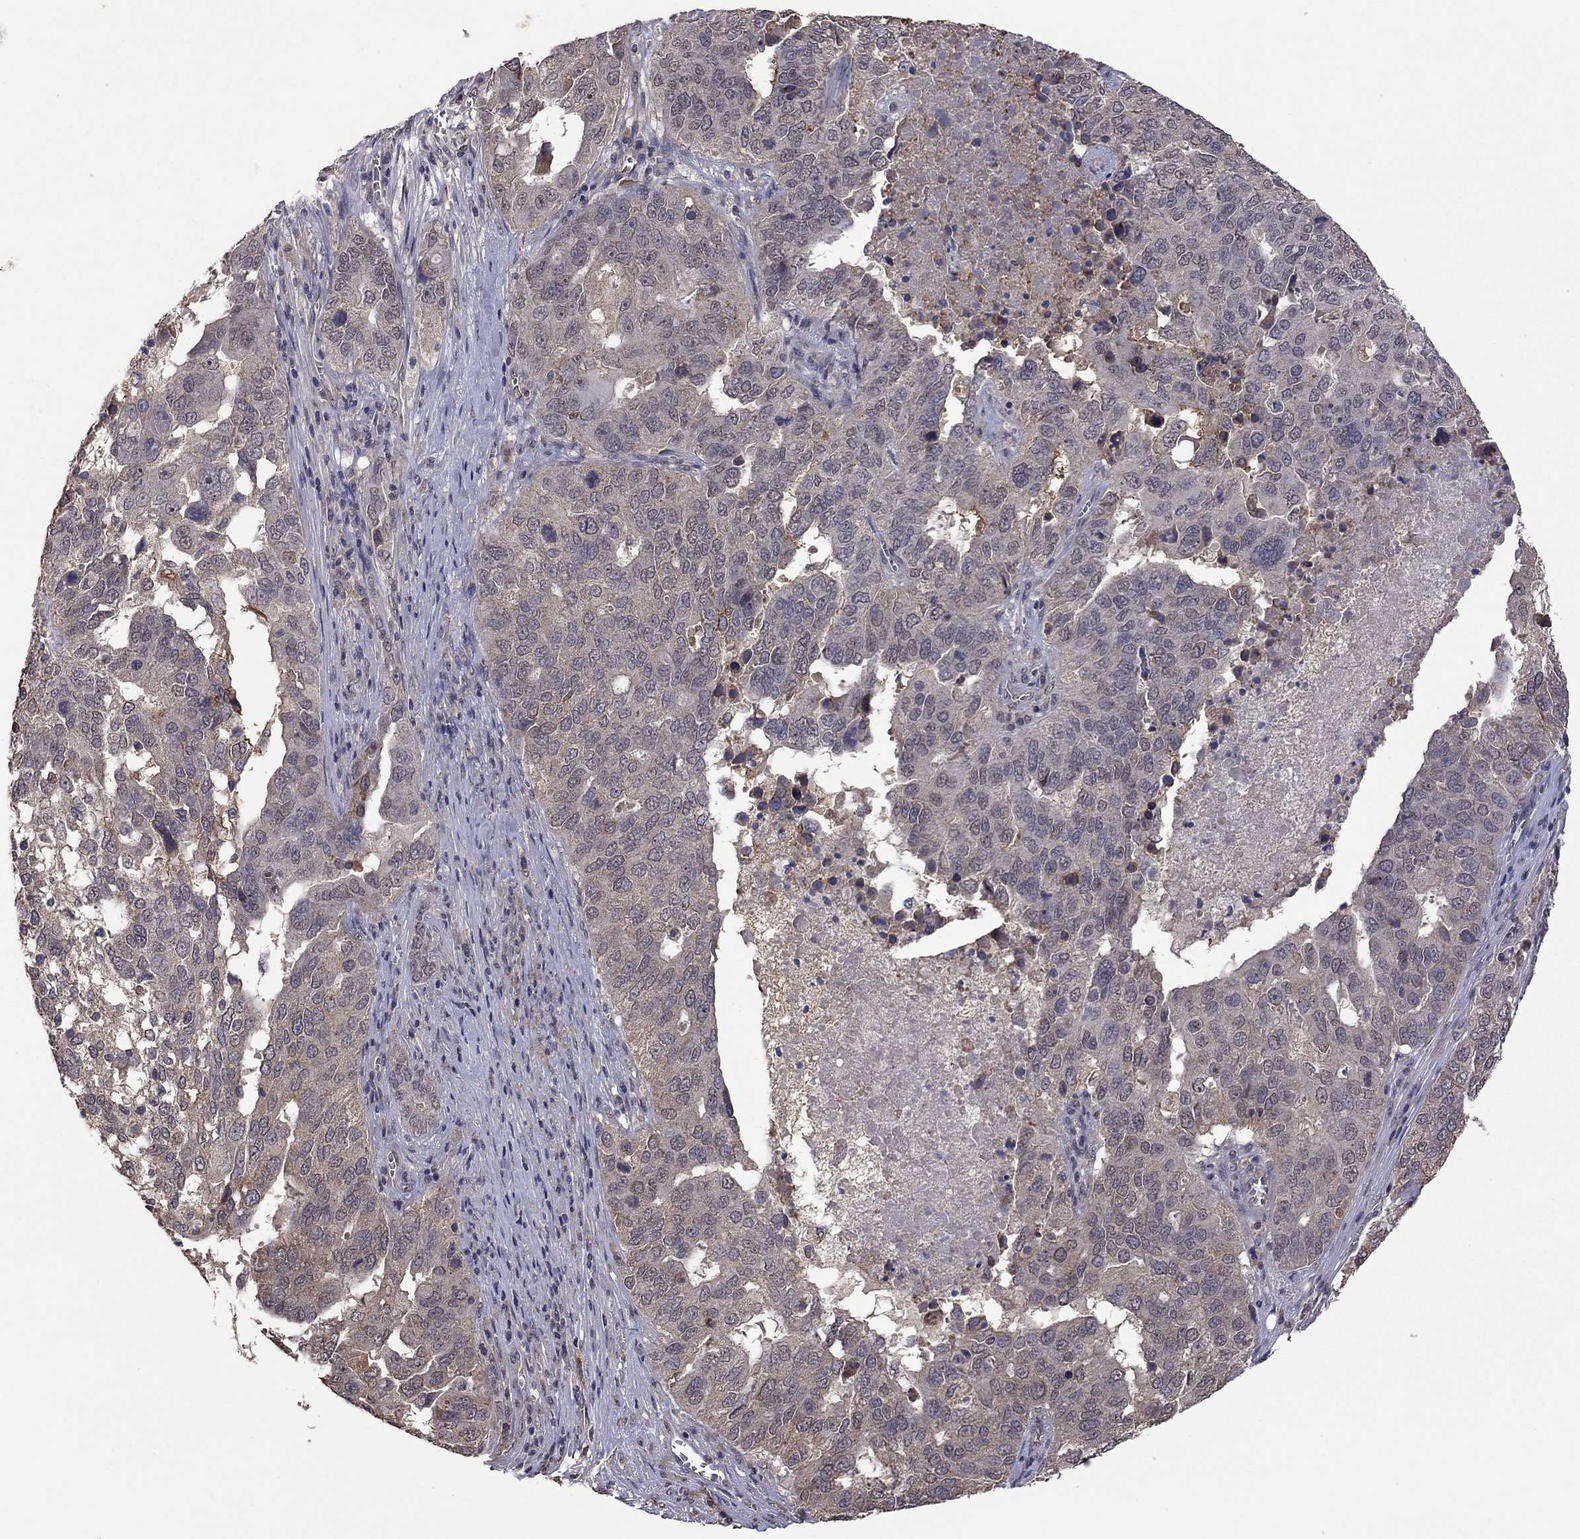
{"staining": {"intensity": "weak", "quantity": "<25%", "location": "cytoplasmic/membranous"}, "tissue": "ovarian cancer", "cell_type": "Tumor cells", "image_type": "cancer", "snomed": [{"axis": "morphology", "description": "Carcinoma, endometroid"}, {"axis": "topography", "description": "Soft tissue"}, {"axis": "topography", "description": "Ovary"}], "caption": "Image shows no protein staining in tumor cells of ovarian endometroid carcinoma tissue.", "gene": "TSNARE1", "patient": {"sex": "female", "age": 52}}